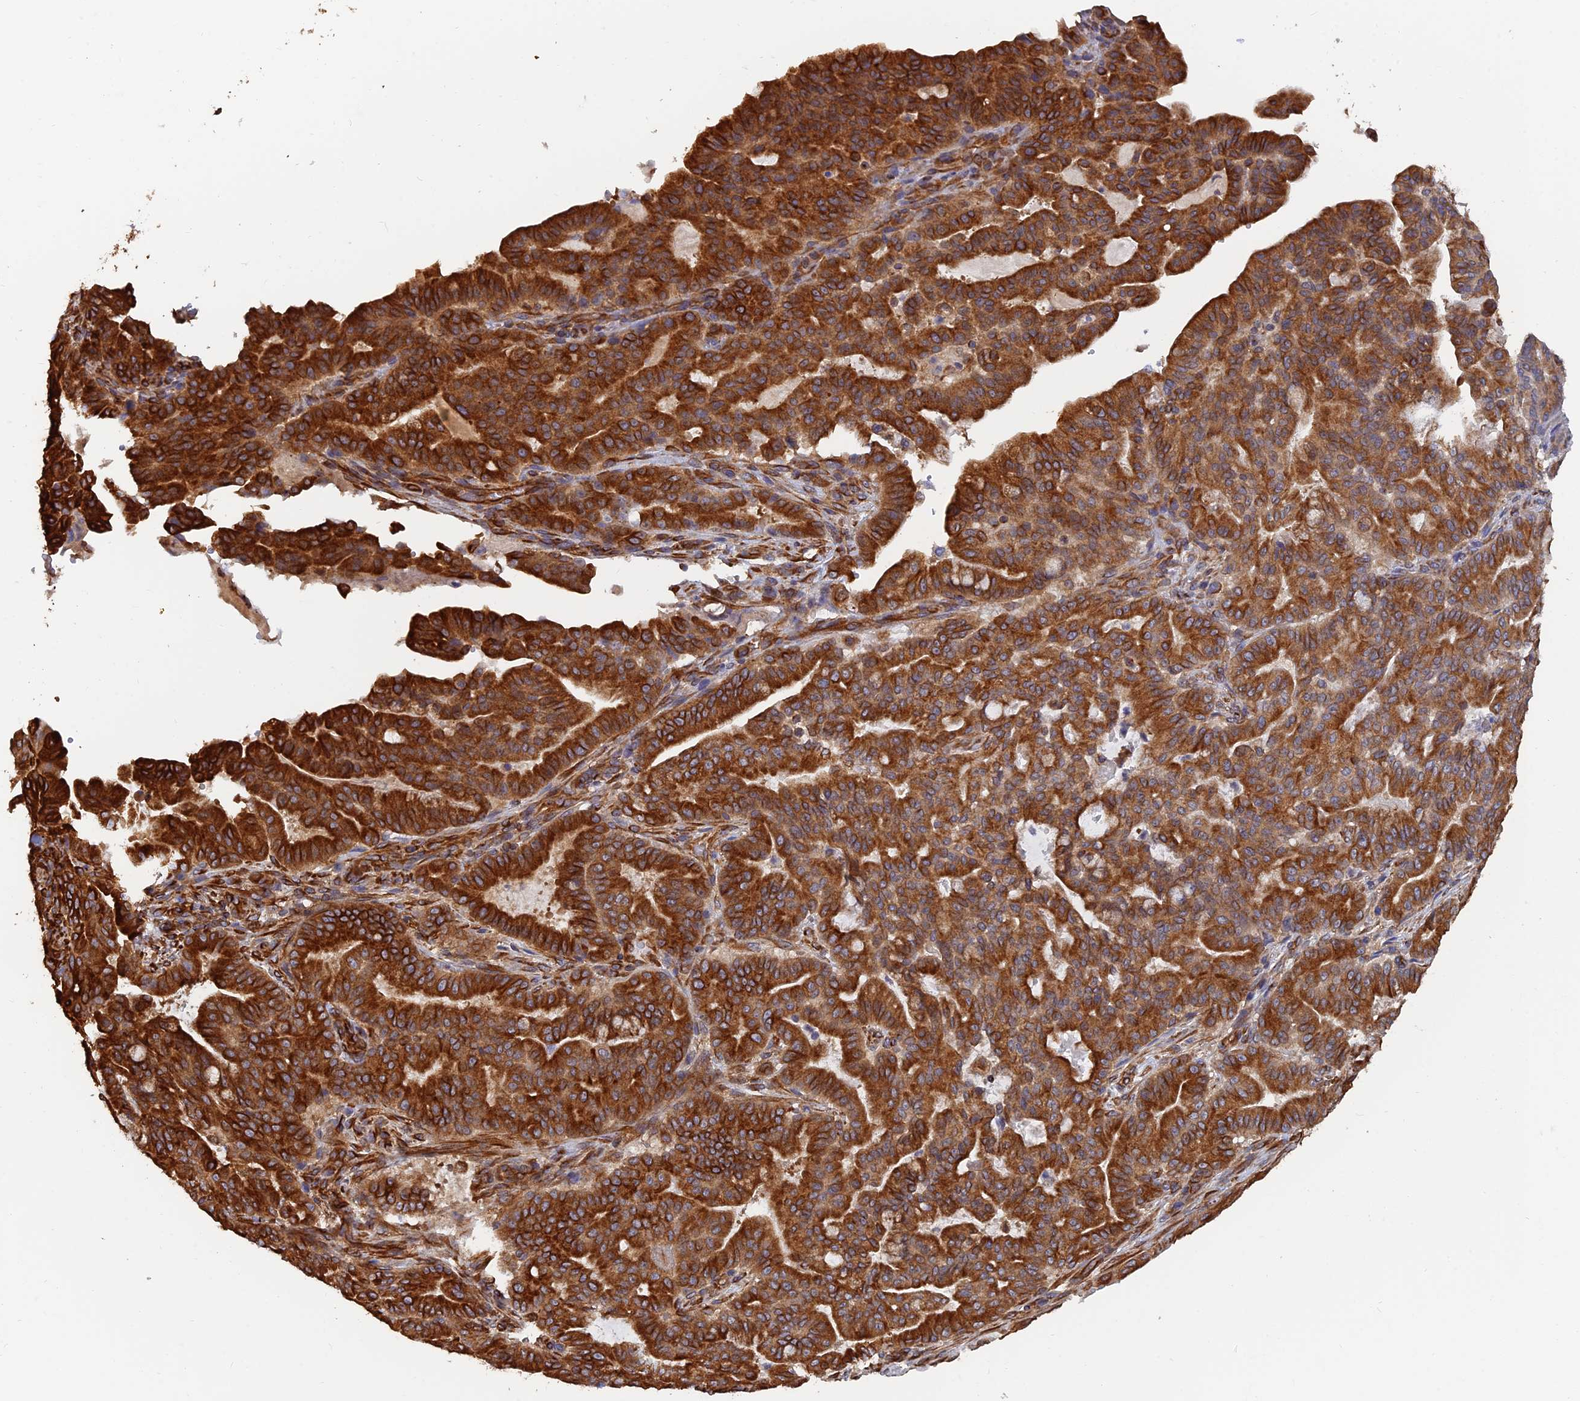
{"staining": {"intensity": "strong", "quantity": ">75%", "location": "cytoplasmic/membranous"}, "tissue": "pancreatic cancer", "cell_type": "Tumor cells", "image_type": "cancer", "snomed": [{"axis": "morphology", "description": "Adenocarcinoma, NOS"}, {"axis": "topography", "description": "Pancreas"}], "caption": "Tumor cells display high levels of strong cytoplasmic/membranous expression in approximately >75% of cells in pancreatic cancer (adenocarcinoma). Nuclei are stained in blue.", "gene": "WBP11", "patient": {"sex": "male", "age": 63}}